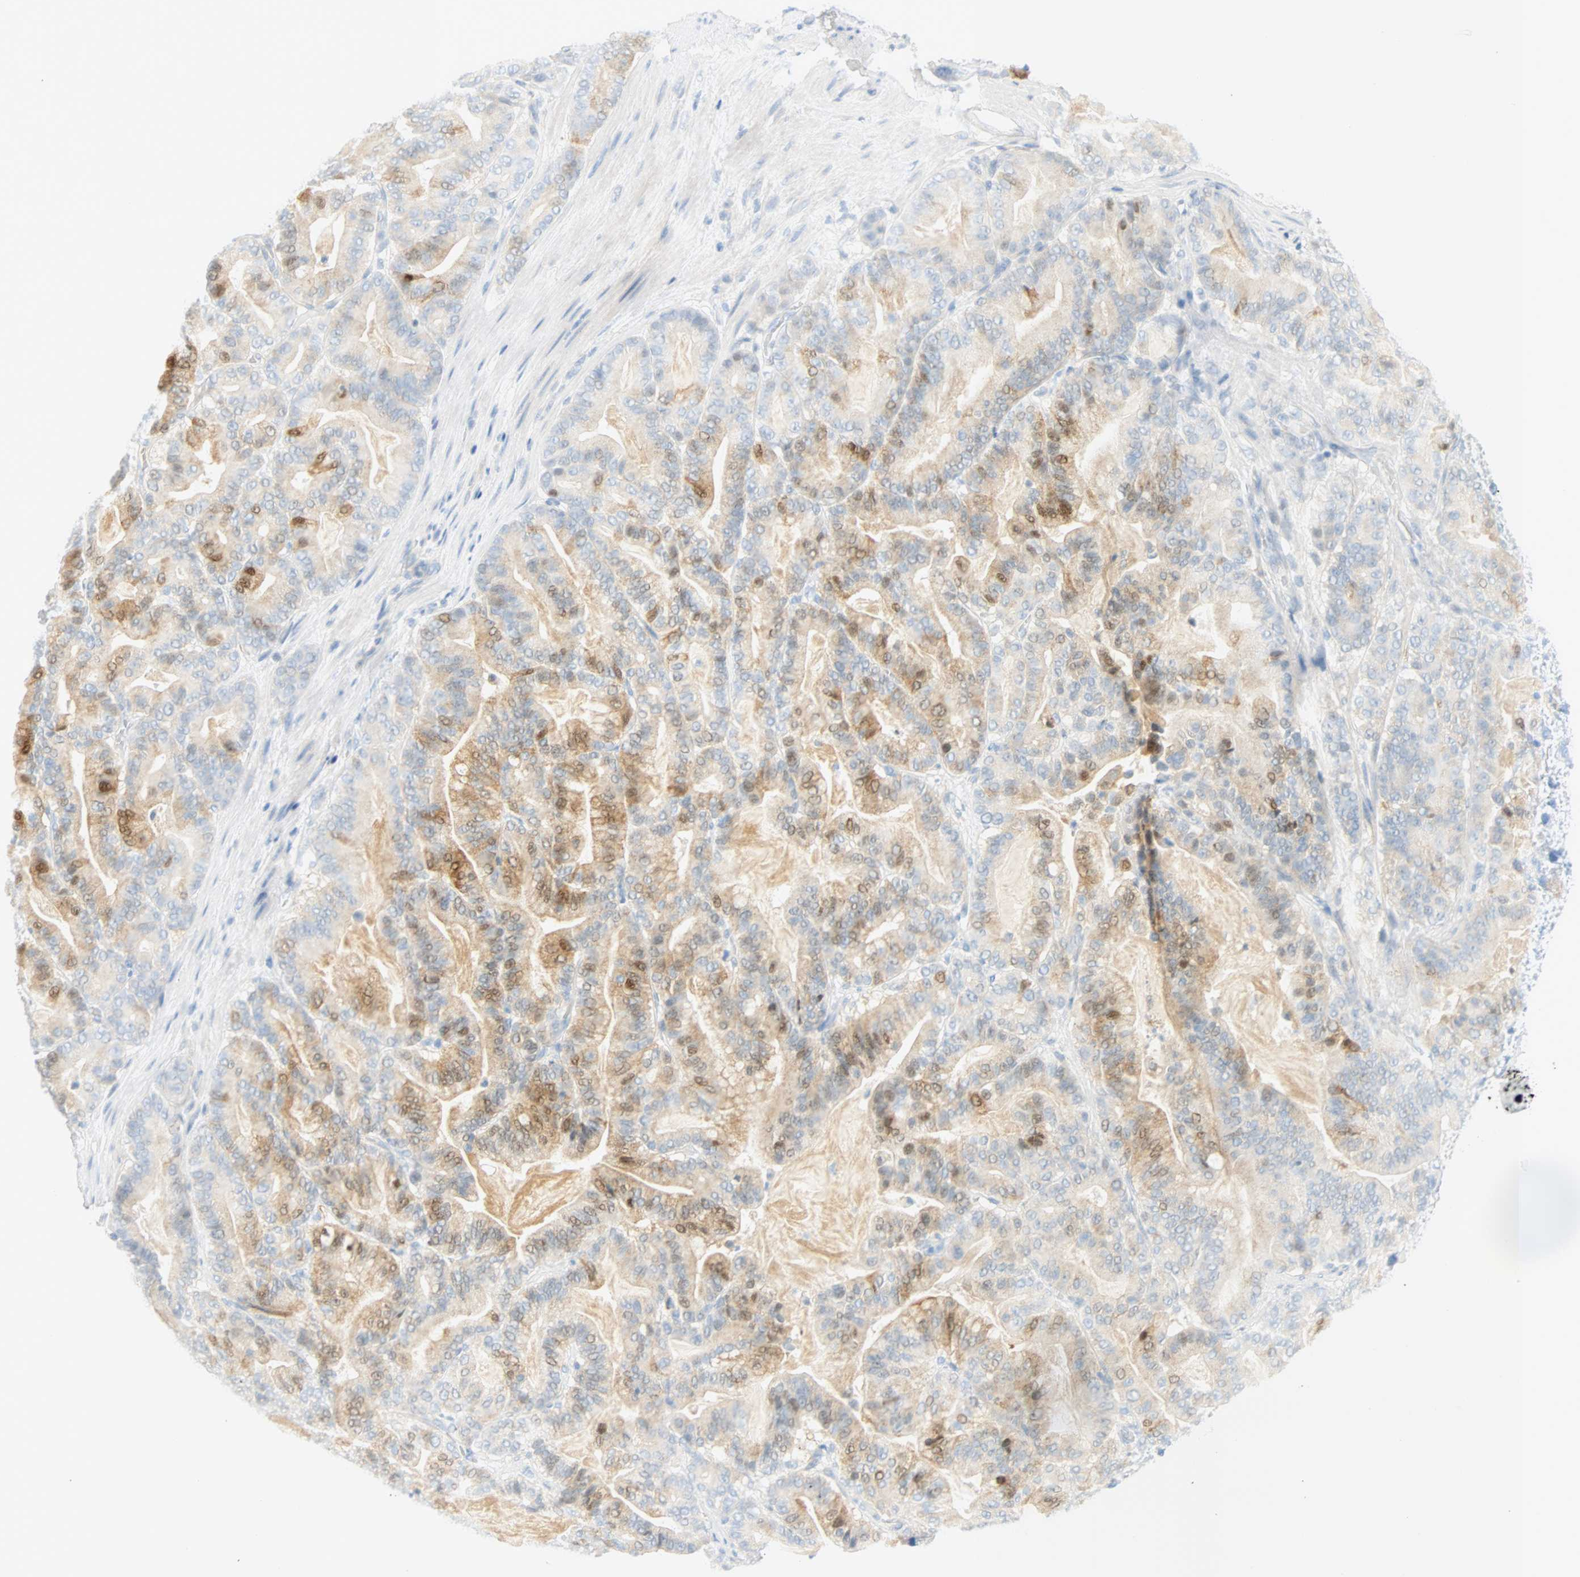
{"staining": {"intensity": "weak", "quantity": "25%-75%", "location": "cytoplasmic/membranous"}, "tissue": "pancreatic cancer", "cell_type": "Tumor cells", "image_type": "cancer", "snomed": [{"axis": "morphology", "description": "Adenocarcinoma, NOS"}, {"axis": "topography", "description": "Pancreas"}], "caption": "Immunohistochemistry micrograph of human adenocarcinoma (pancreatic) stained for a protein (brown), which exhibits low levels of weak cytoplasmic/membranous staining in about 25%-75% of tumor cells.", "gene": "SELENBP1", "patient": {"sex": "male", "age": 63}}